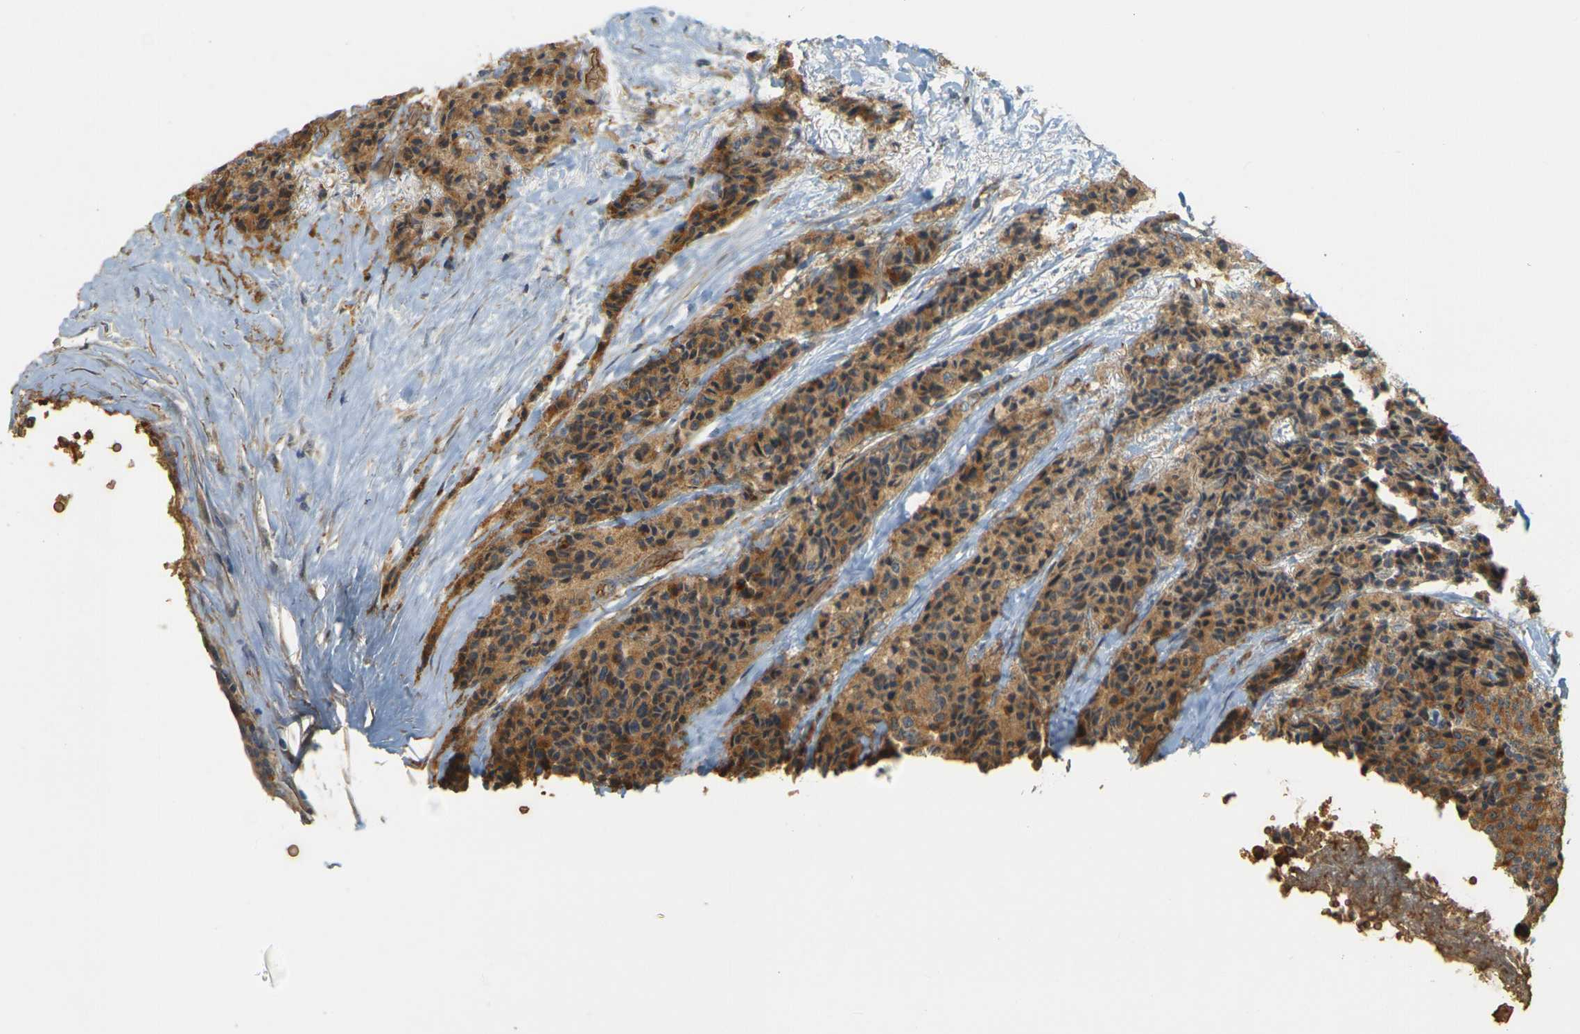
{"staining": {"intensity": "moderate", "quantity": ">75%", "location": "cytoplasmic/membranous"}, "tissue": "carcinoid", "cell_type": "Tumor cells", "image_type": "cancer", "snomed": [{"axis": "morphology", "description": "Carcinoid, malignant, NOS"}, {"axis": "topography", "description": "Colon"}], "caption": "Carcinoid stained with immunohistochemistry reveals moderate cytoplasmic/membranous expression in approximately >75% of tumor cells. (Stains: DAB (3,3'-diaminobenzidine) in brown, nuclei in blue, Microscopy: brightfield microscopy at high magnification).", "gene": "MEGF9", "patient": {"sex": "female", "age": 61}}